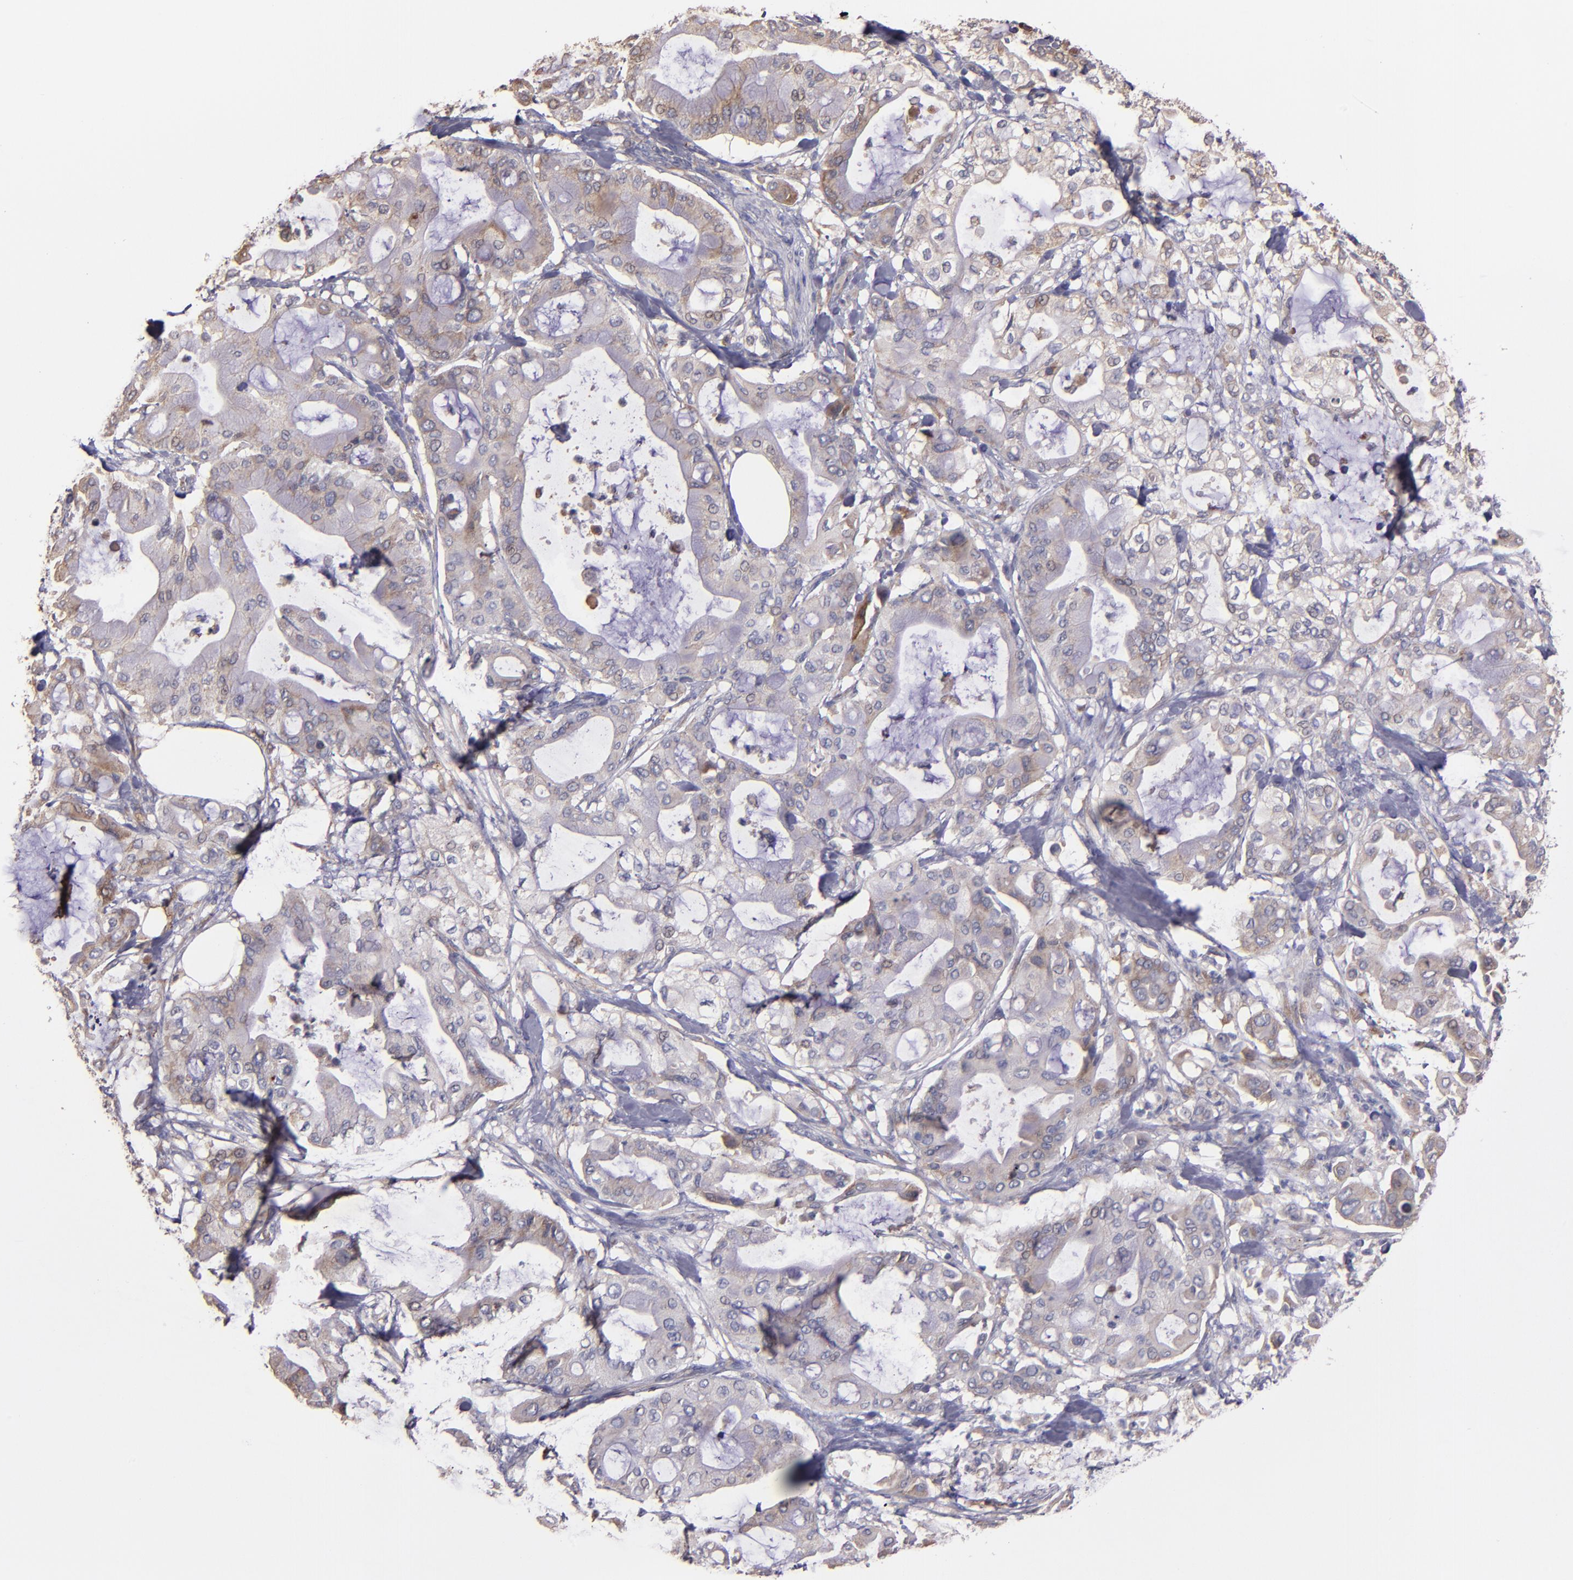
{"staining": {"intensity": "weak", "quantity": "25%-75%", "location": "cytoplasmic/membranous"}, "tissue": "pancreatic cancer", "cell_type": "Tumor cells", "image_type": "cancer", "snomed": [{"axis": "morphology", "description": "Adenocarcinoma, NOS"}, {"axis": "morphology", "description": "Adenocarcinoma, metastatic, NOS"}, {"axis": "topography", "description": "Lymph node"}, {"axis": "topography", "description": "Pancreas"}, {"axis": "topography", "description": "Duodenum"}], "caption": "A brown stain labels weak cytoplasmic/membranous expression of a protein in adenocarcinoma (pancreatic) tumor cells.", "gene": "IFIH1", "patient": {"sex": "female", "age": 64}}